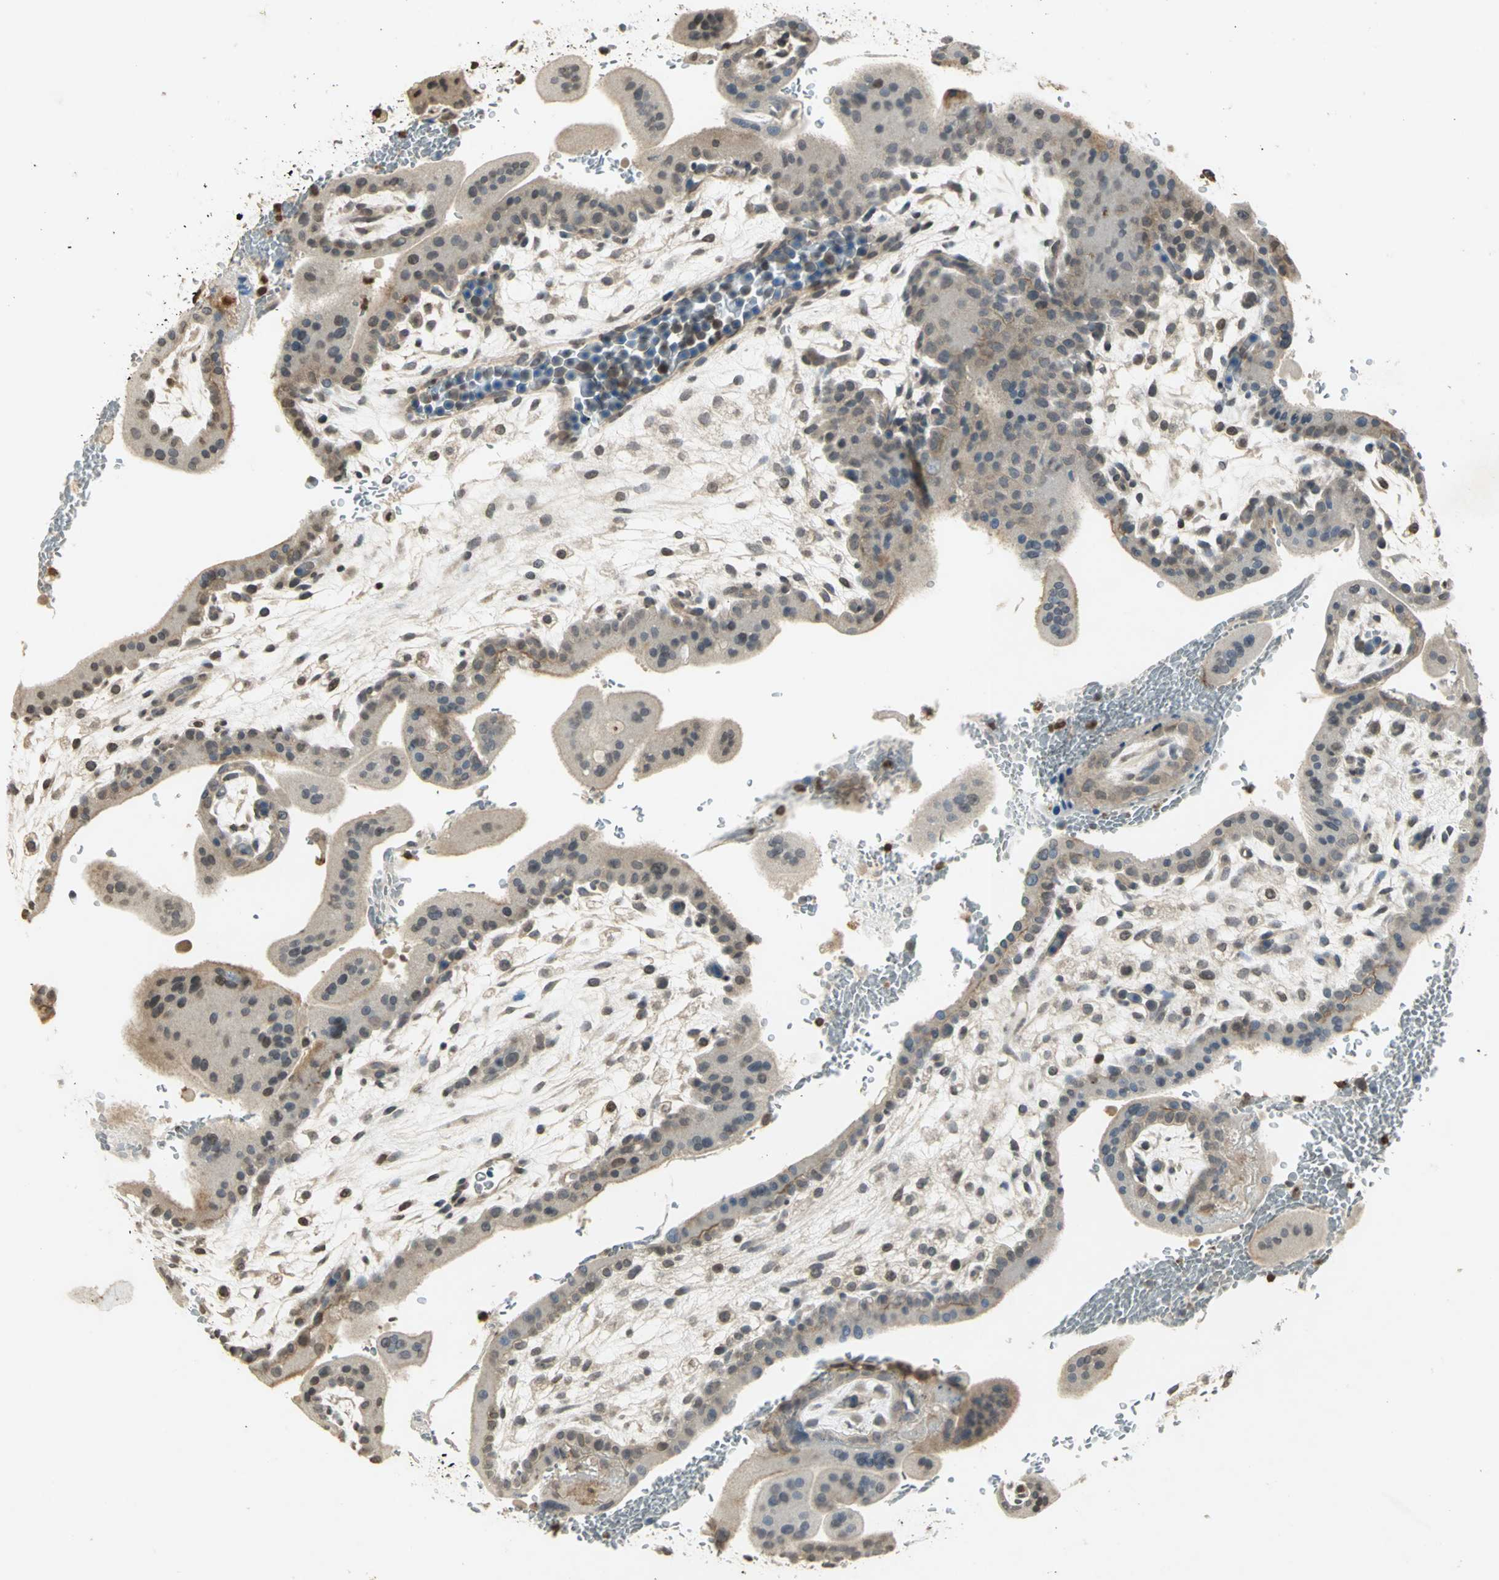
{"staining": {"intensity": "weak", "quantity": "<25%", "location": "cytoplasmic/membranous"}, "tissue": "placenta", "cell_type": "Trophoblastic cells", "image_type": "normal", "snomed": [{"axis": "morphology", "description": "Normal tissue, NOS"}, {"axis": "topography", "description": "Placenta"}], "caption": "Trophoblastic cells are negative for protein expression in benign human placenta.", "gene": "IL16", "patient": {"sex": "female", "age": 35}}